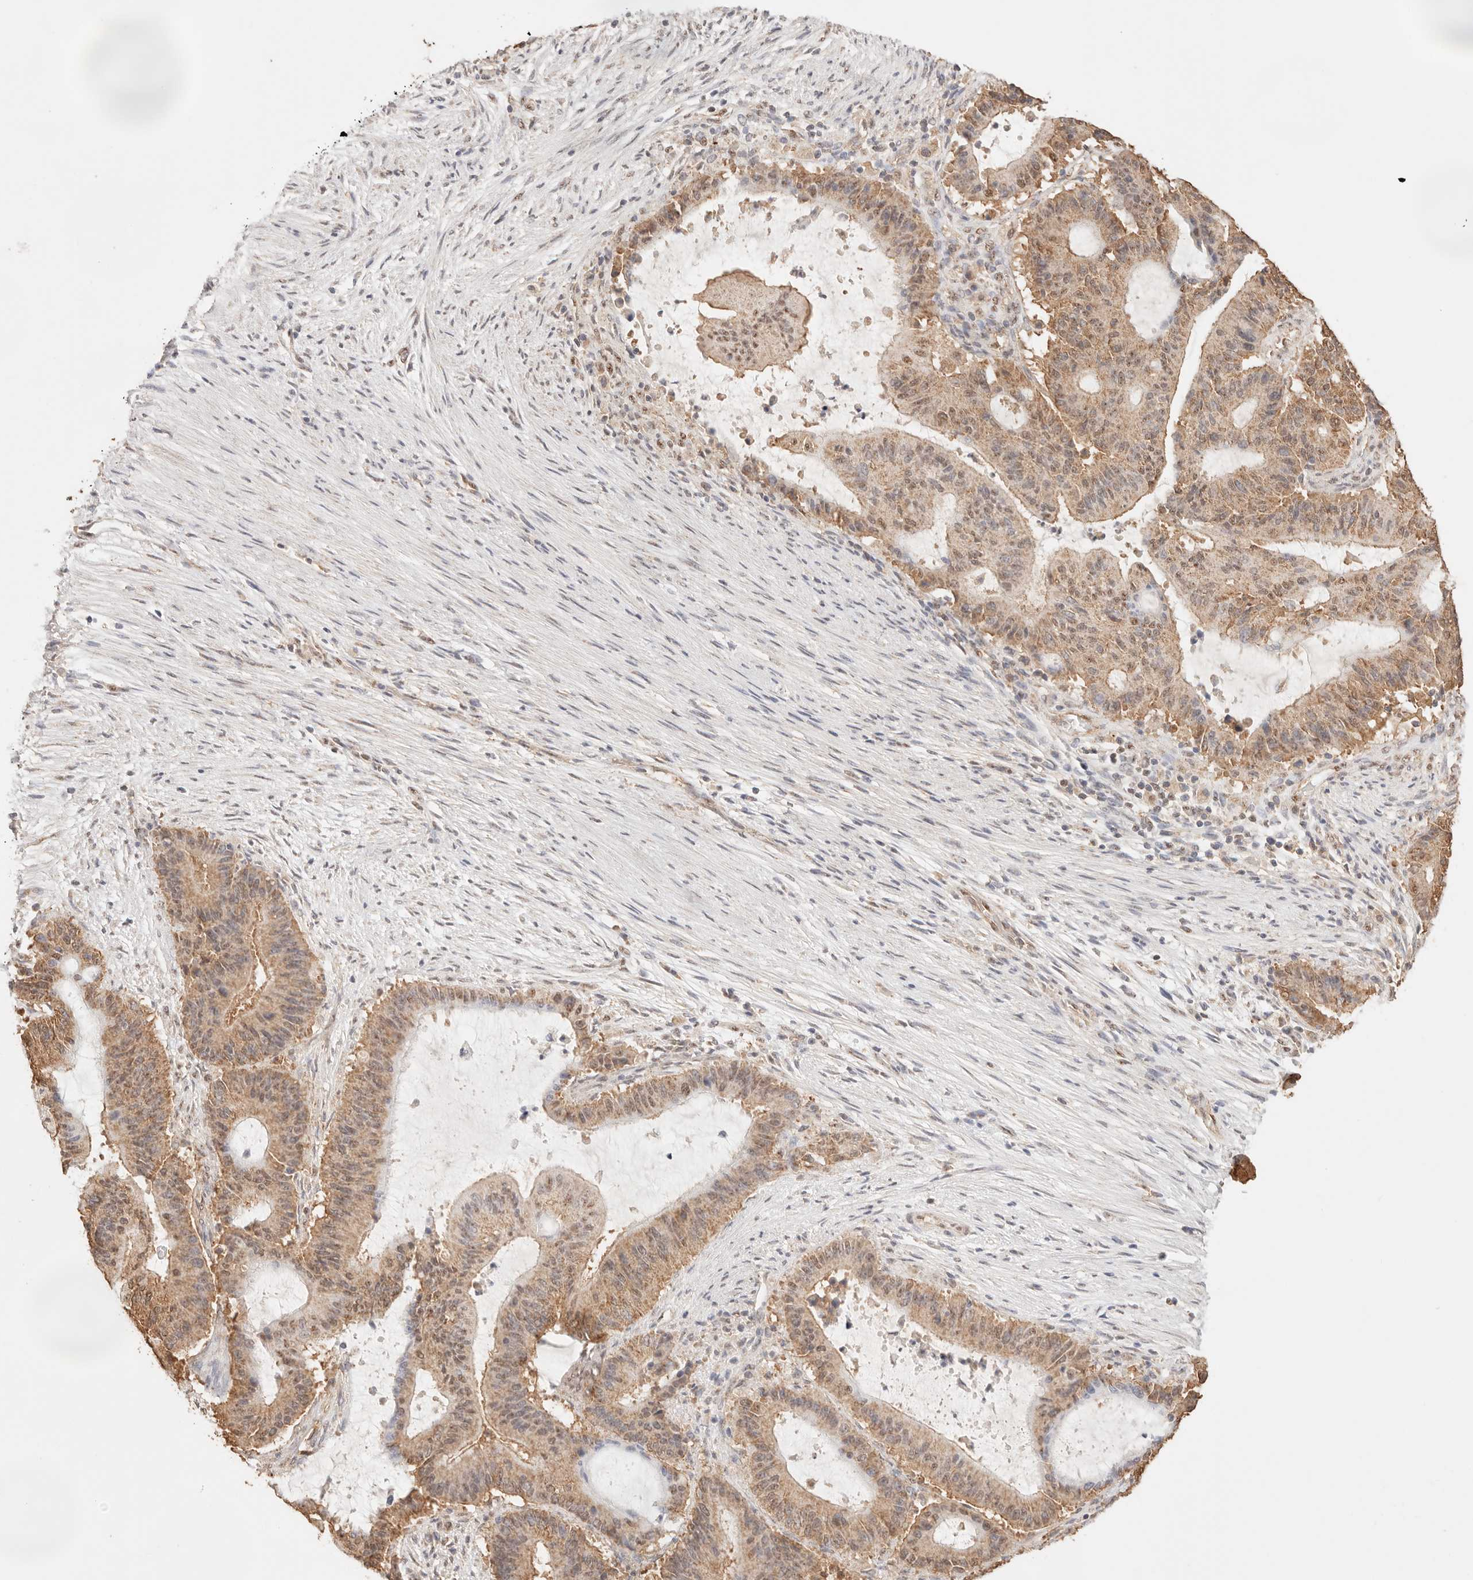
{"staining": {"intensity": "moderate", "quantity": ">75%", "location": "cytoplasmic/membranous,nuclear"}, "tissue": "liver cancer", "cell_type": "Tumor cells", "image_type": "cancer", "snomed": [{"axis": "morphology", "description": "Normal tissue, NOS"}, {"axis": "morphology", "description": "Cholangiocarcinoma"}, {"axis": "topography", "description": "Liver"}, {"axis": "topography", "description": "Peripheral nerve tissue"}], "caption": "Protein staining reveals moderate cytoplasmic/membranous and nuclear staining in approximately >75% of tumor cells in liver cancer.", "gene": "IL1R2", "patient": {"sex": "female", "age": 73}}